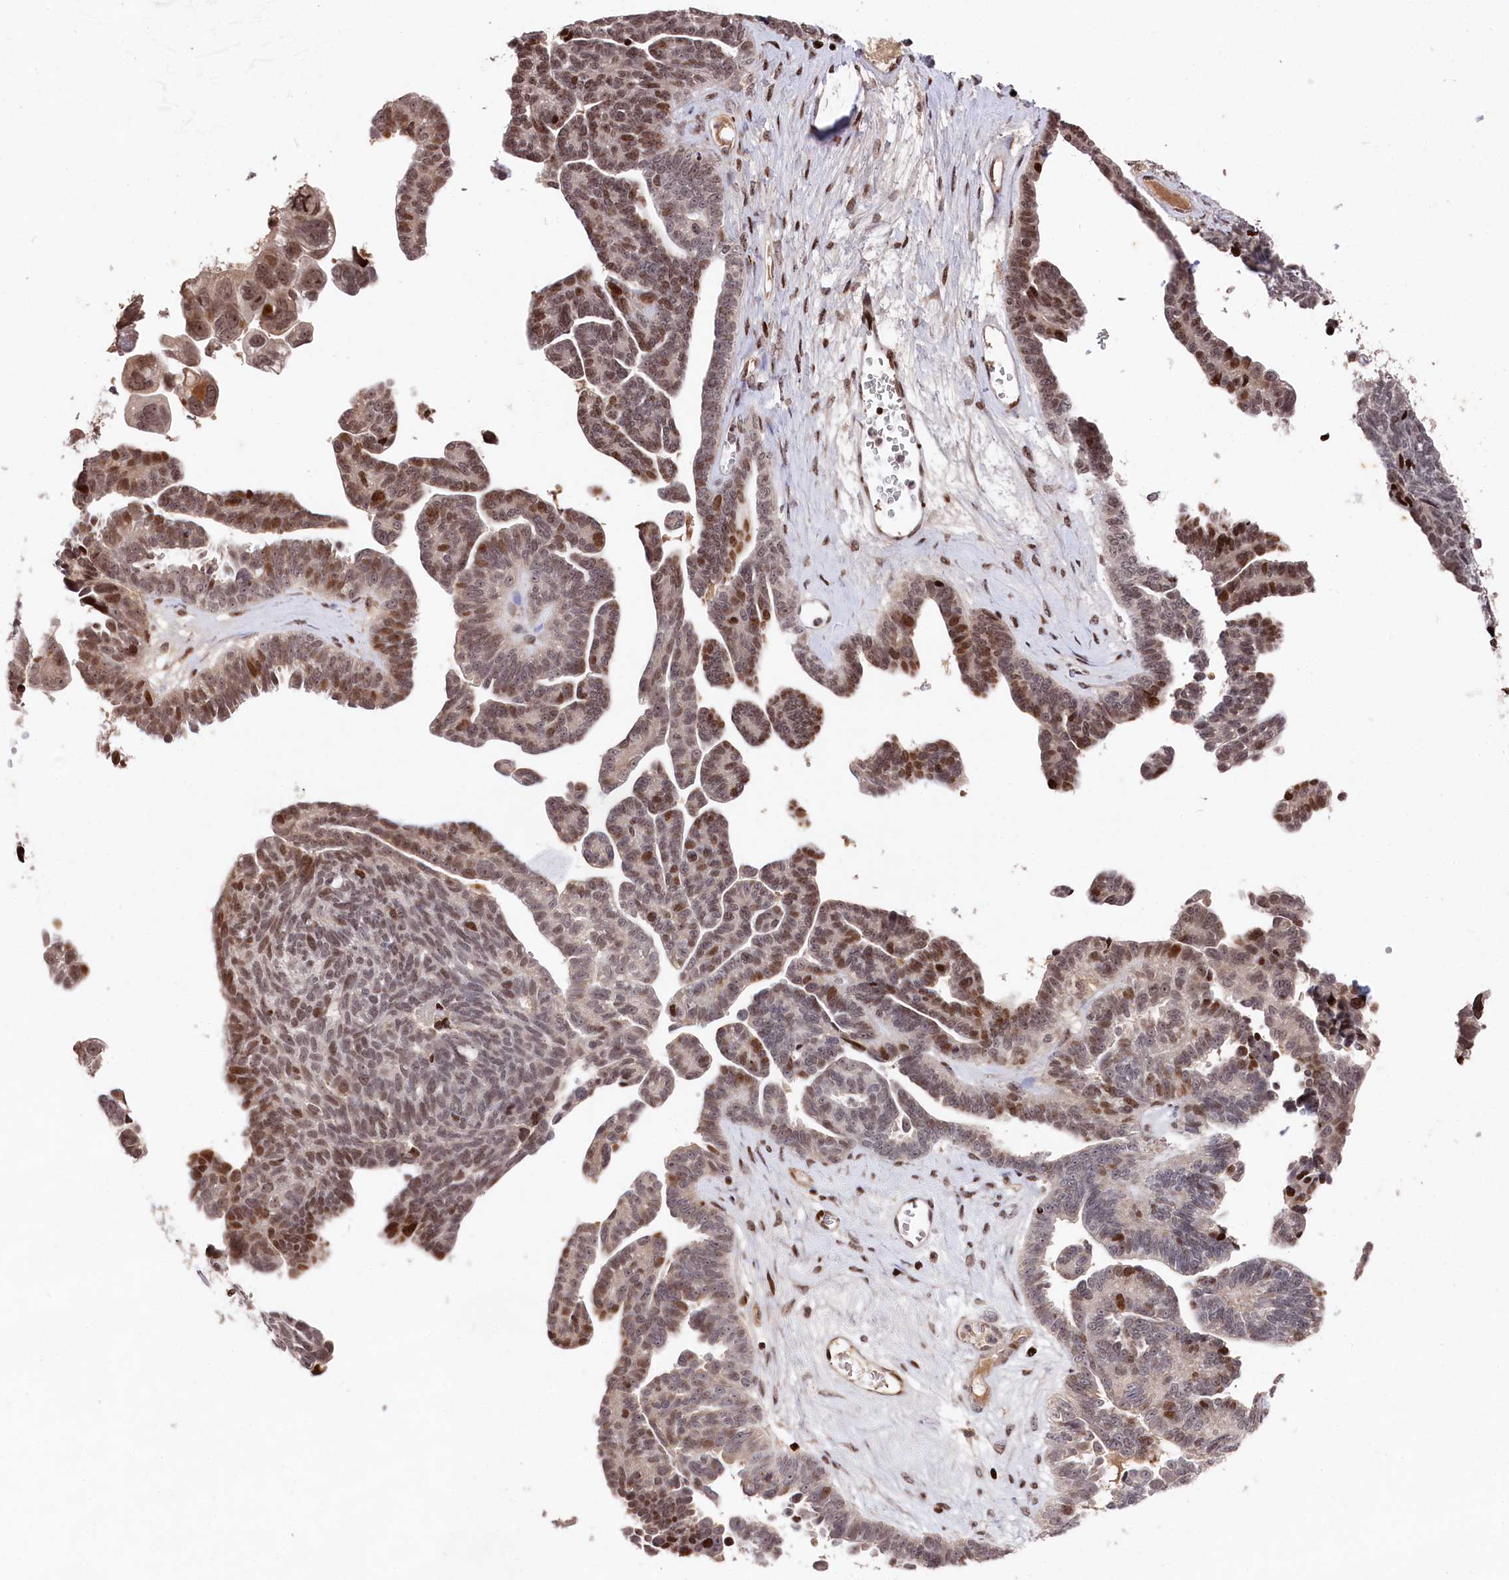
{"staining": {"intensity": "moderate", "quantity": "<25%", "location": "nuclear"}, "tissue": "ovarian cancer", "cell_type": "Tumor cells", "image_type": "cancer", "snomed": [{"axis": "morphology", "description": "Cystadenocarcinoma, serous, NOS"}, {"axis": "topography", "description": "Ovary"}], "caption": "Ovarian serous cystadenocarcinoma tissue demonstrates moderate nuclear expression in about <25% of tumor cells The protein is shown in brown color, while the nuclei are stained blue.", "gene": "MCF2L2", "patient": {"sex": "female", "age": 79}}